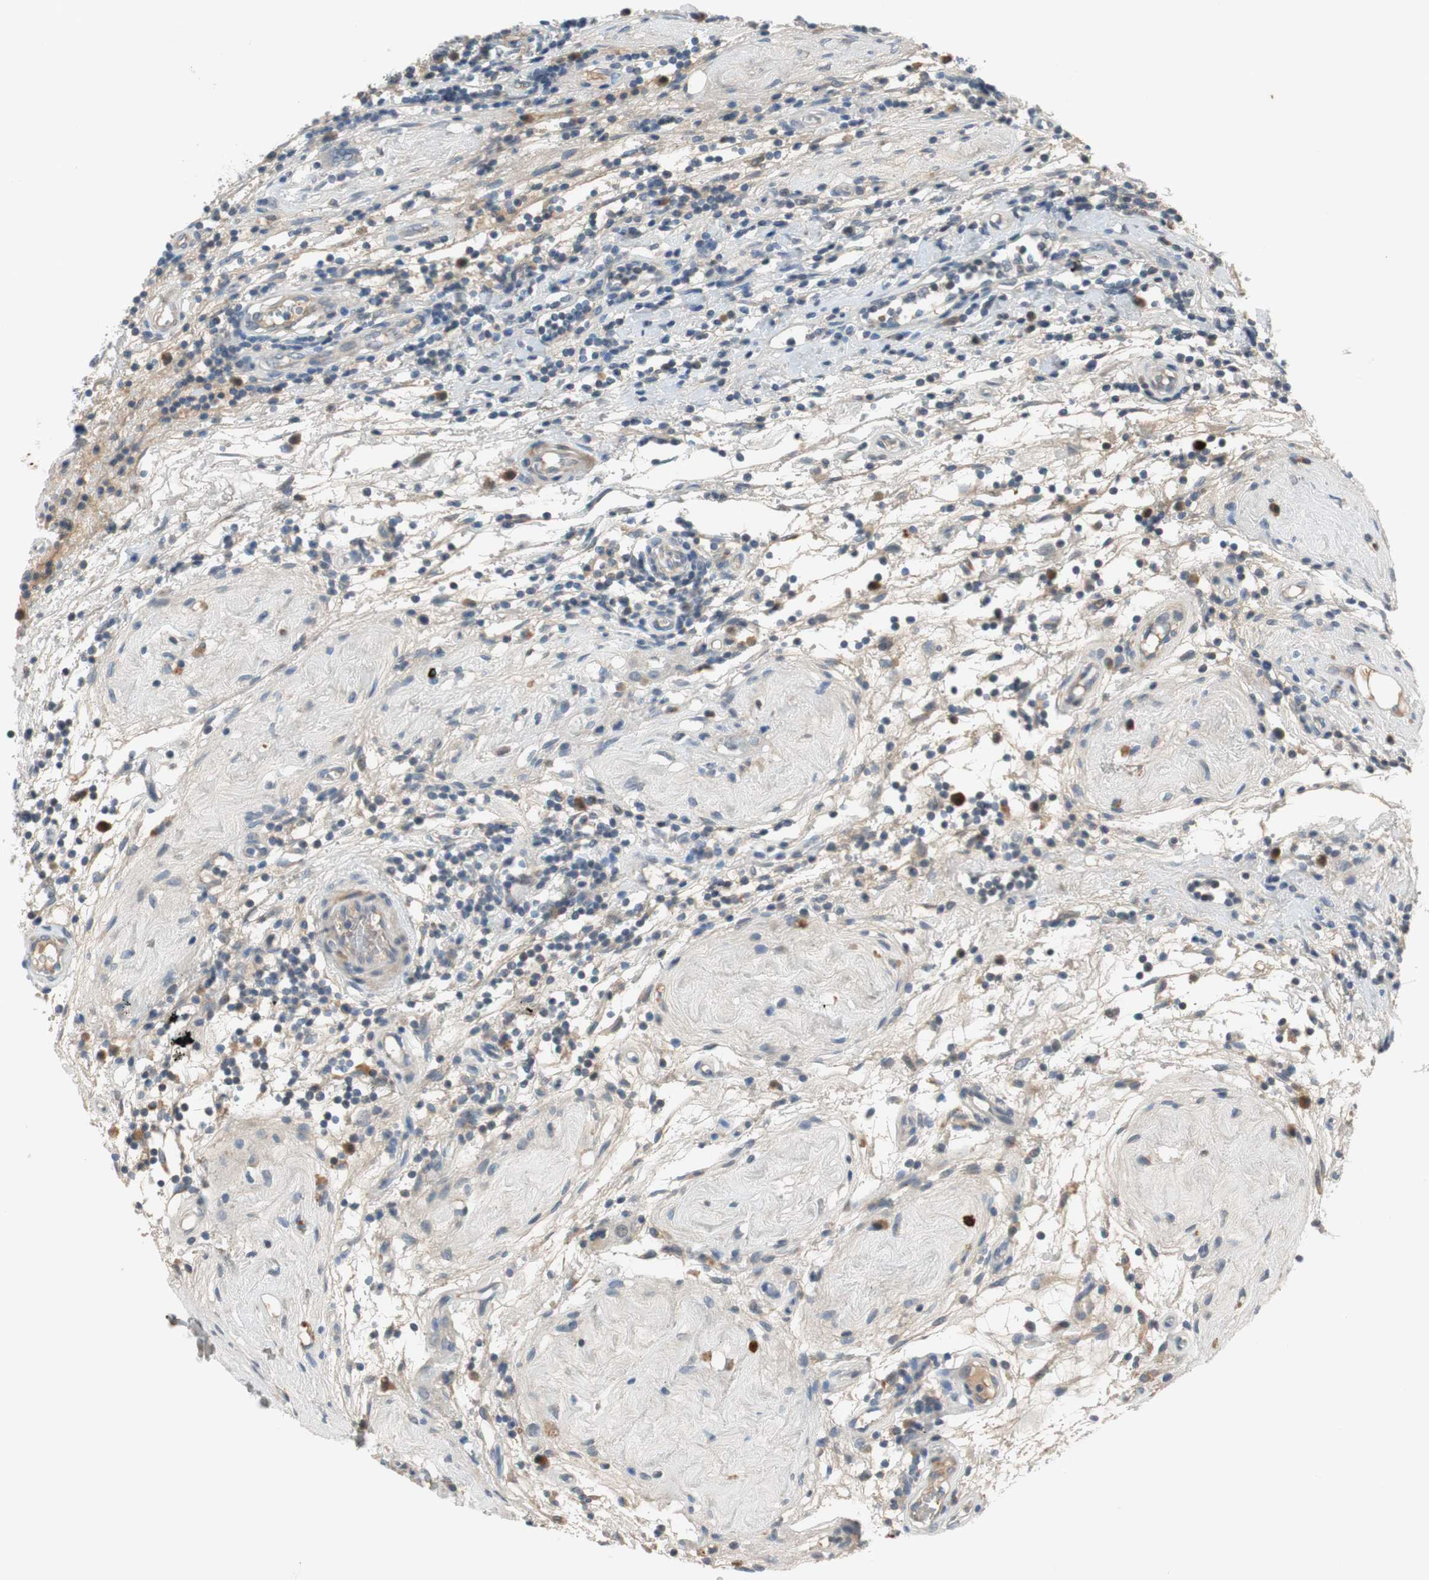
{"staining": {"intensity": "negative", "quantity": "none", "location": "none"}, "tissue": "testis cancer", "cell_type": "Tumor cells", "image_type": "cancer", "snomed": [{"axis": "morphology", "description": "Seminoma, NOS"}, {"axis": "topography", "description": "Testis"}], "caption": "Protein analysis of testis cancer (seminoma) demonstrates no significant positivity in tumor cells.", "gene": "COL12A1", "patient": {"sex": "male", "age": 43}}